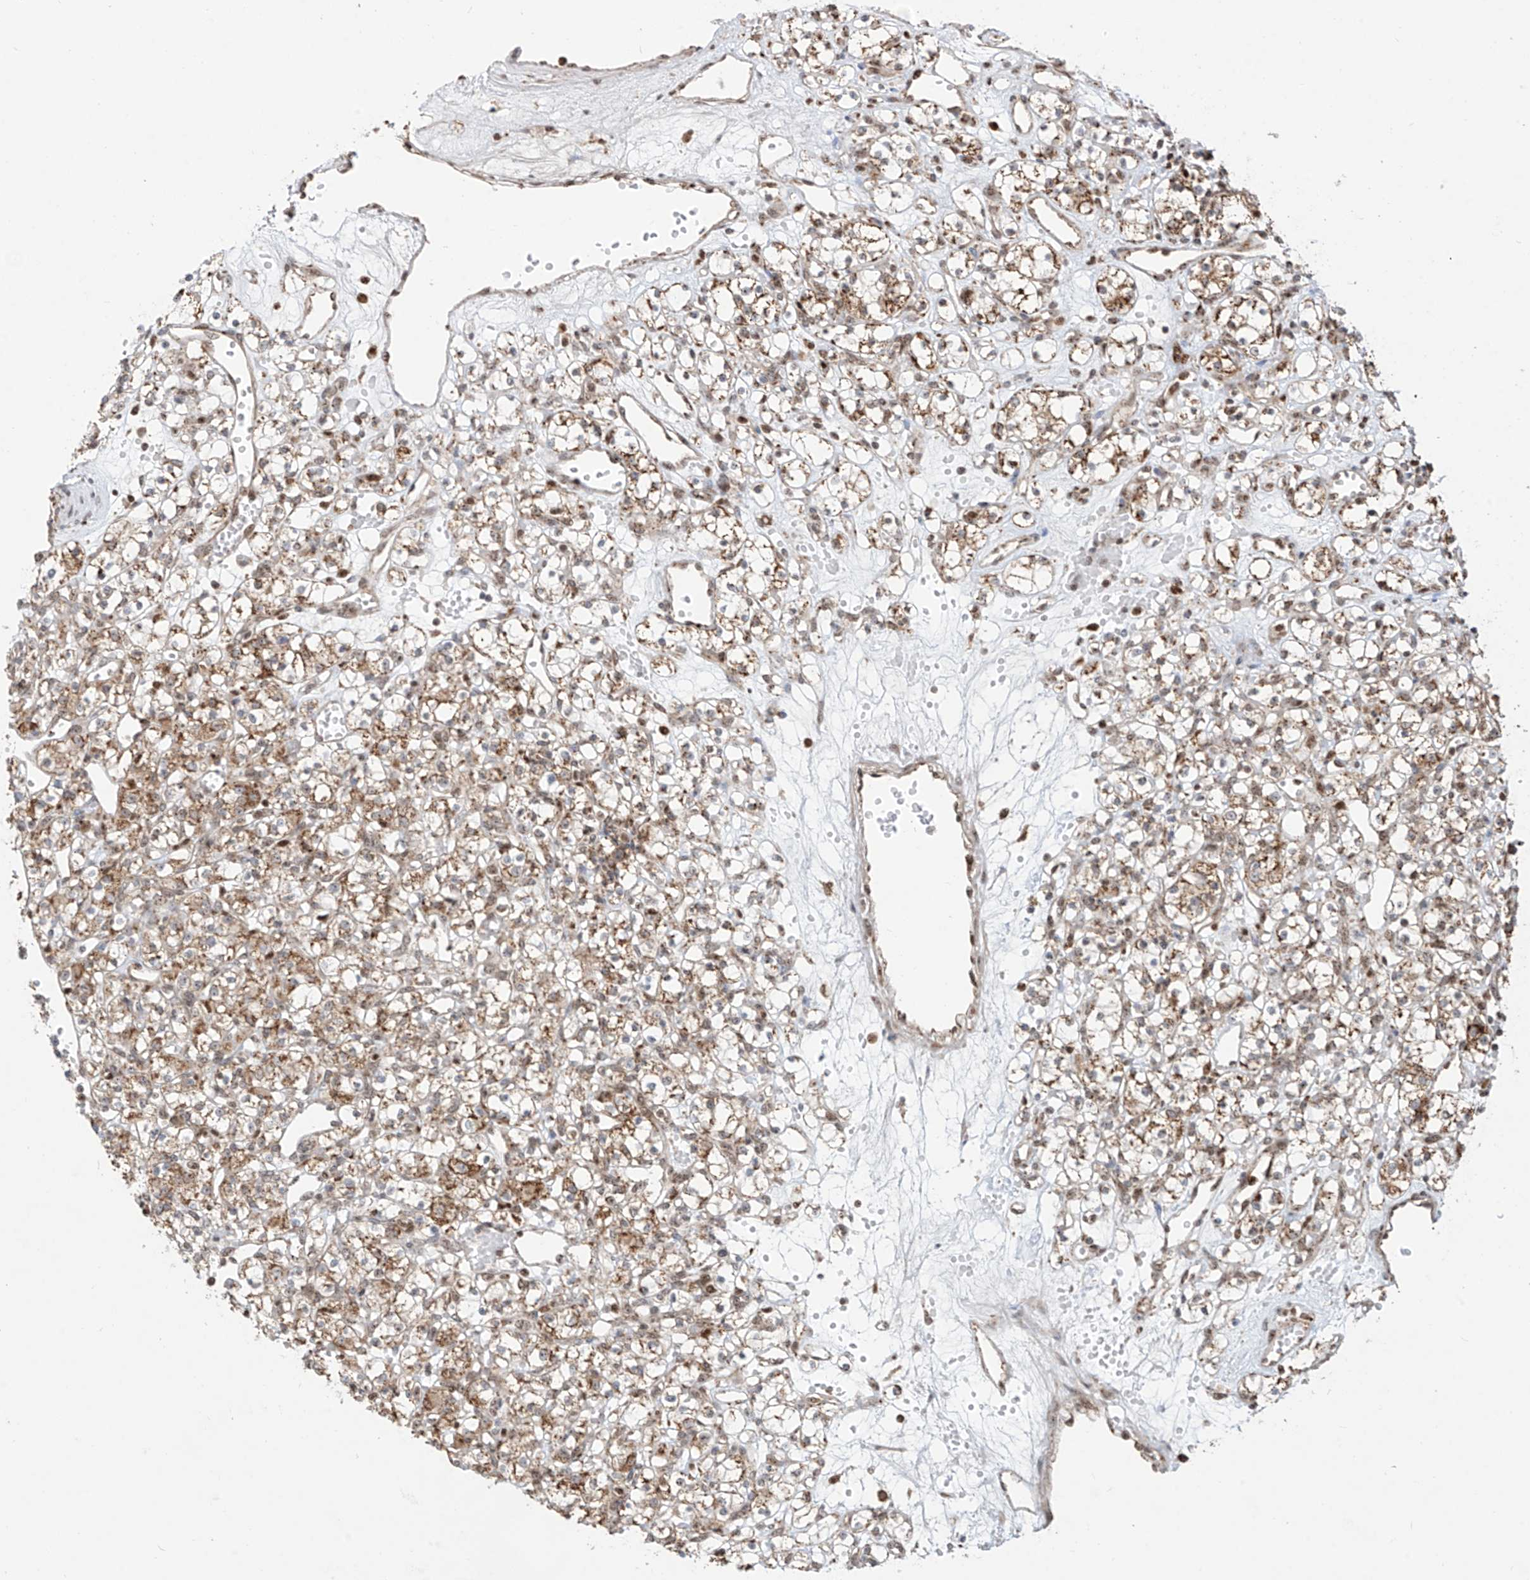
{"staining": {"intensity": "moderate", "quantity": ">75%", "location": "cytoplasmic/membranous"}, "tissue": "renal cancer", "cell_type": "Tumor cells", "image_type": "cancer", "snomed": [{"axis": "morphology", "description": "Adenocarcinoma, NOS"}, {"axis": "topography", "description": "Kidney"}], "caption": "Immunohistochemistry photomicrograph of human adenocarcinoma (renal) stained for a protein (brown), which demonstrates medium levels of moderate cytoplasmic/membranous positivity in about >75% of tumor cells.", "gene": "ZBTB8A", "patient": {"sex": "female", "age": 59}}